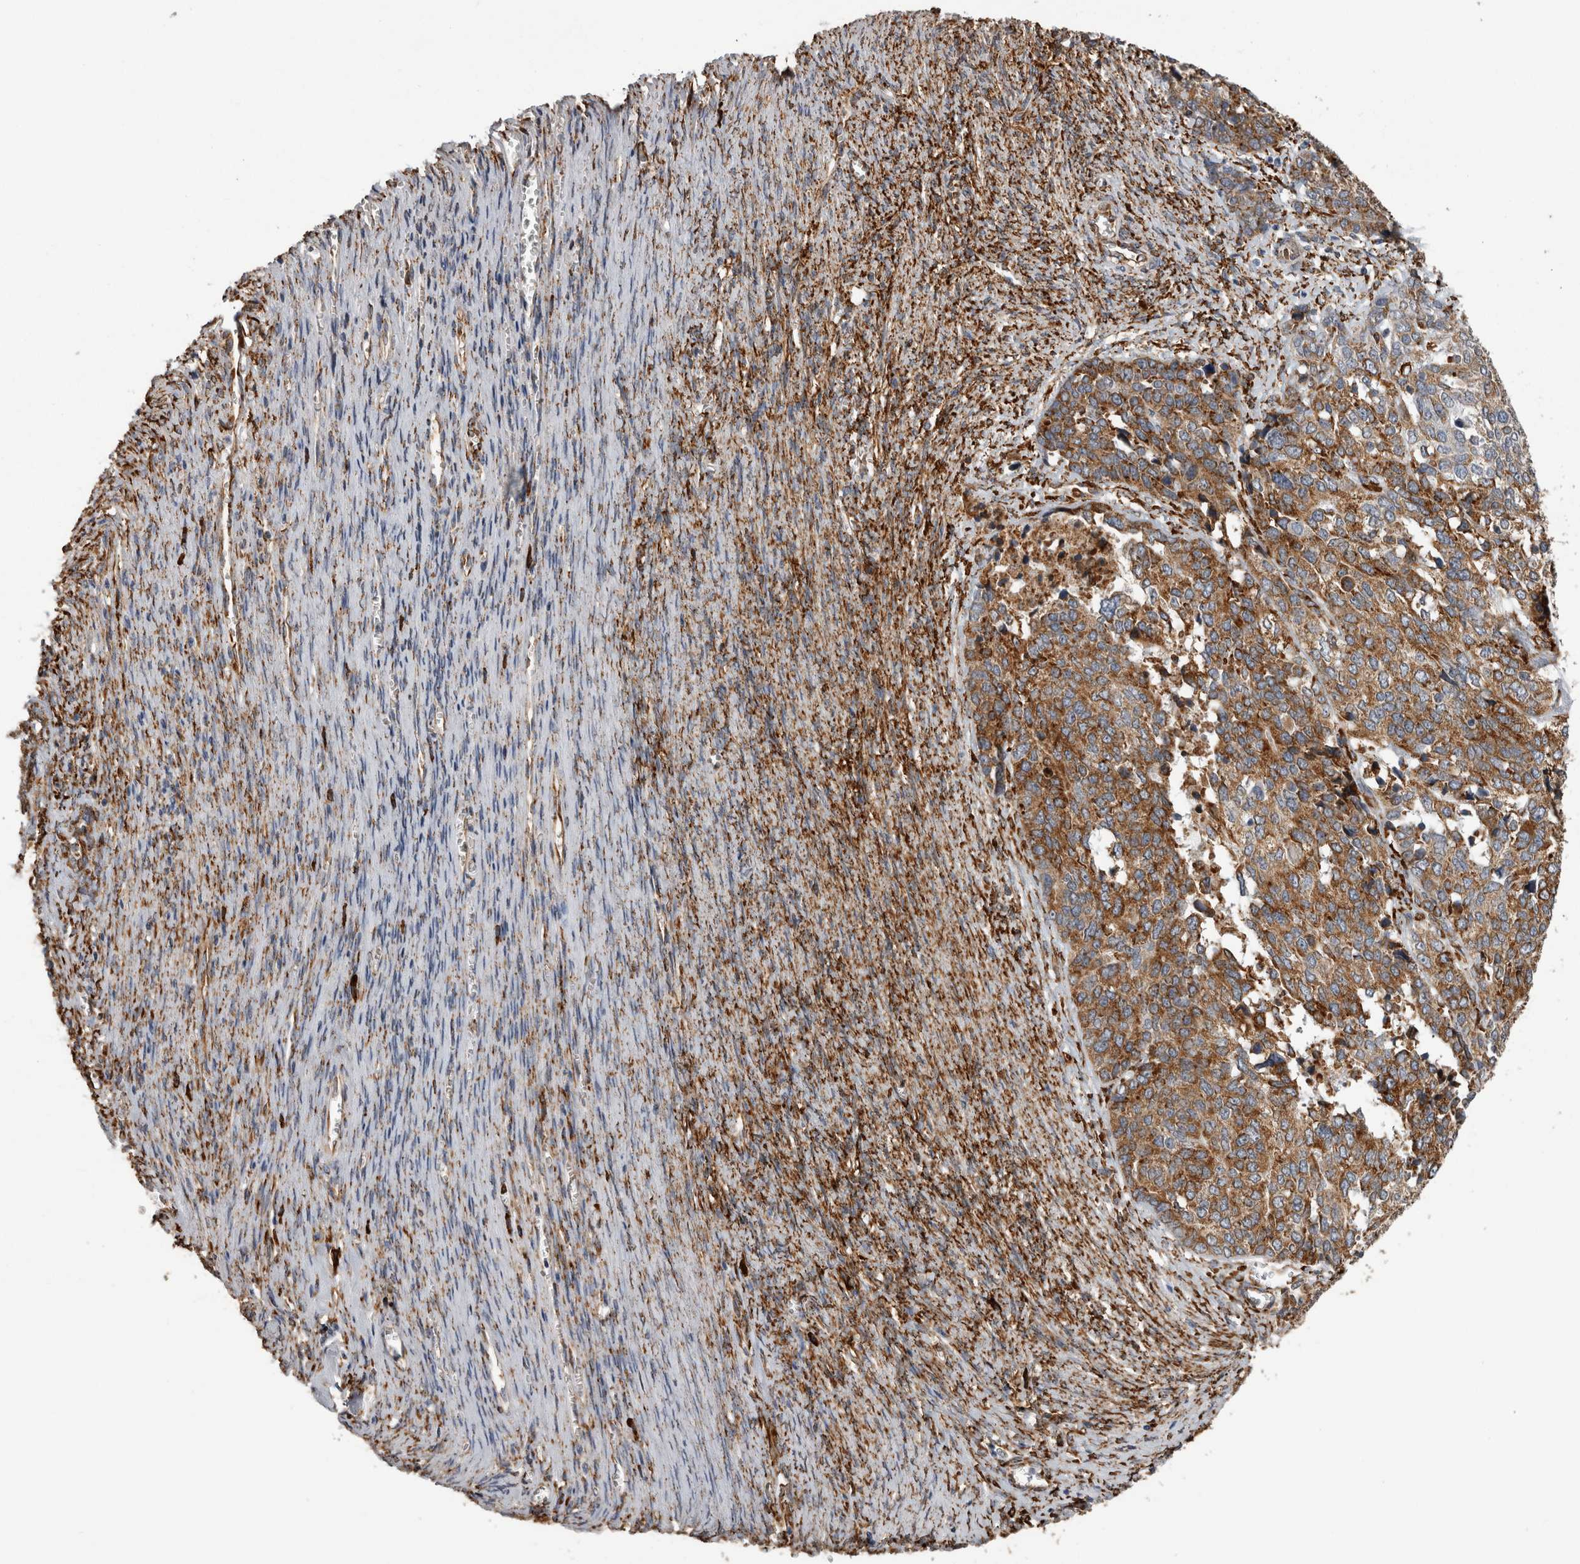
{"staining": {"intensity": "moderate", "quantity": ">75%", "location": "cytoplasmic/membranous"}, "tissue": "ovarian cancer", "cell_type": "Tumor cells", "image_type": "cancer", "snomed": [{"axis": "morphology", "description": "Cystadenocarcinoma, serous, NOS"}, {"axis": "topography", "description": "Ovary"}], "caption": "A histopathology image of human ovarian cancer stained for a protein shows moderate cytoplasmic/membranous brown staining in tumor cells.", "gene": "FHIP2B", "patient": {"sex": "female", "age": 44}}